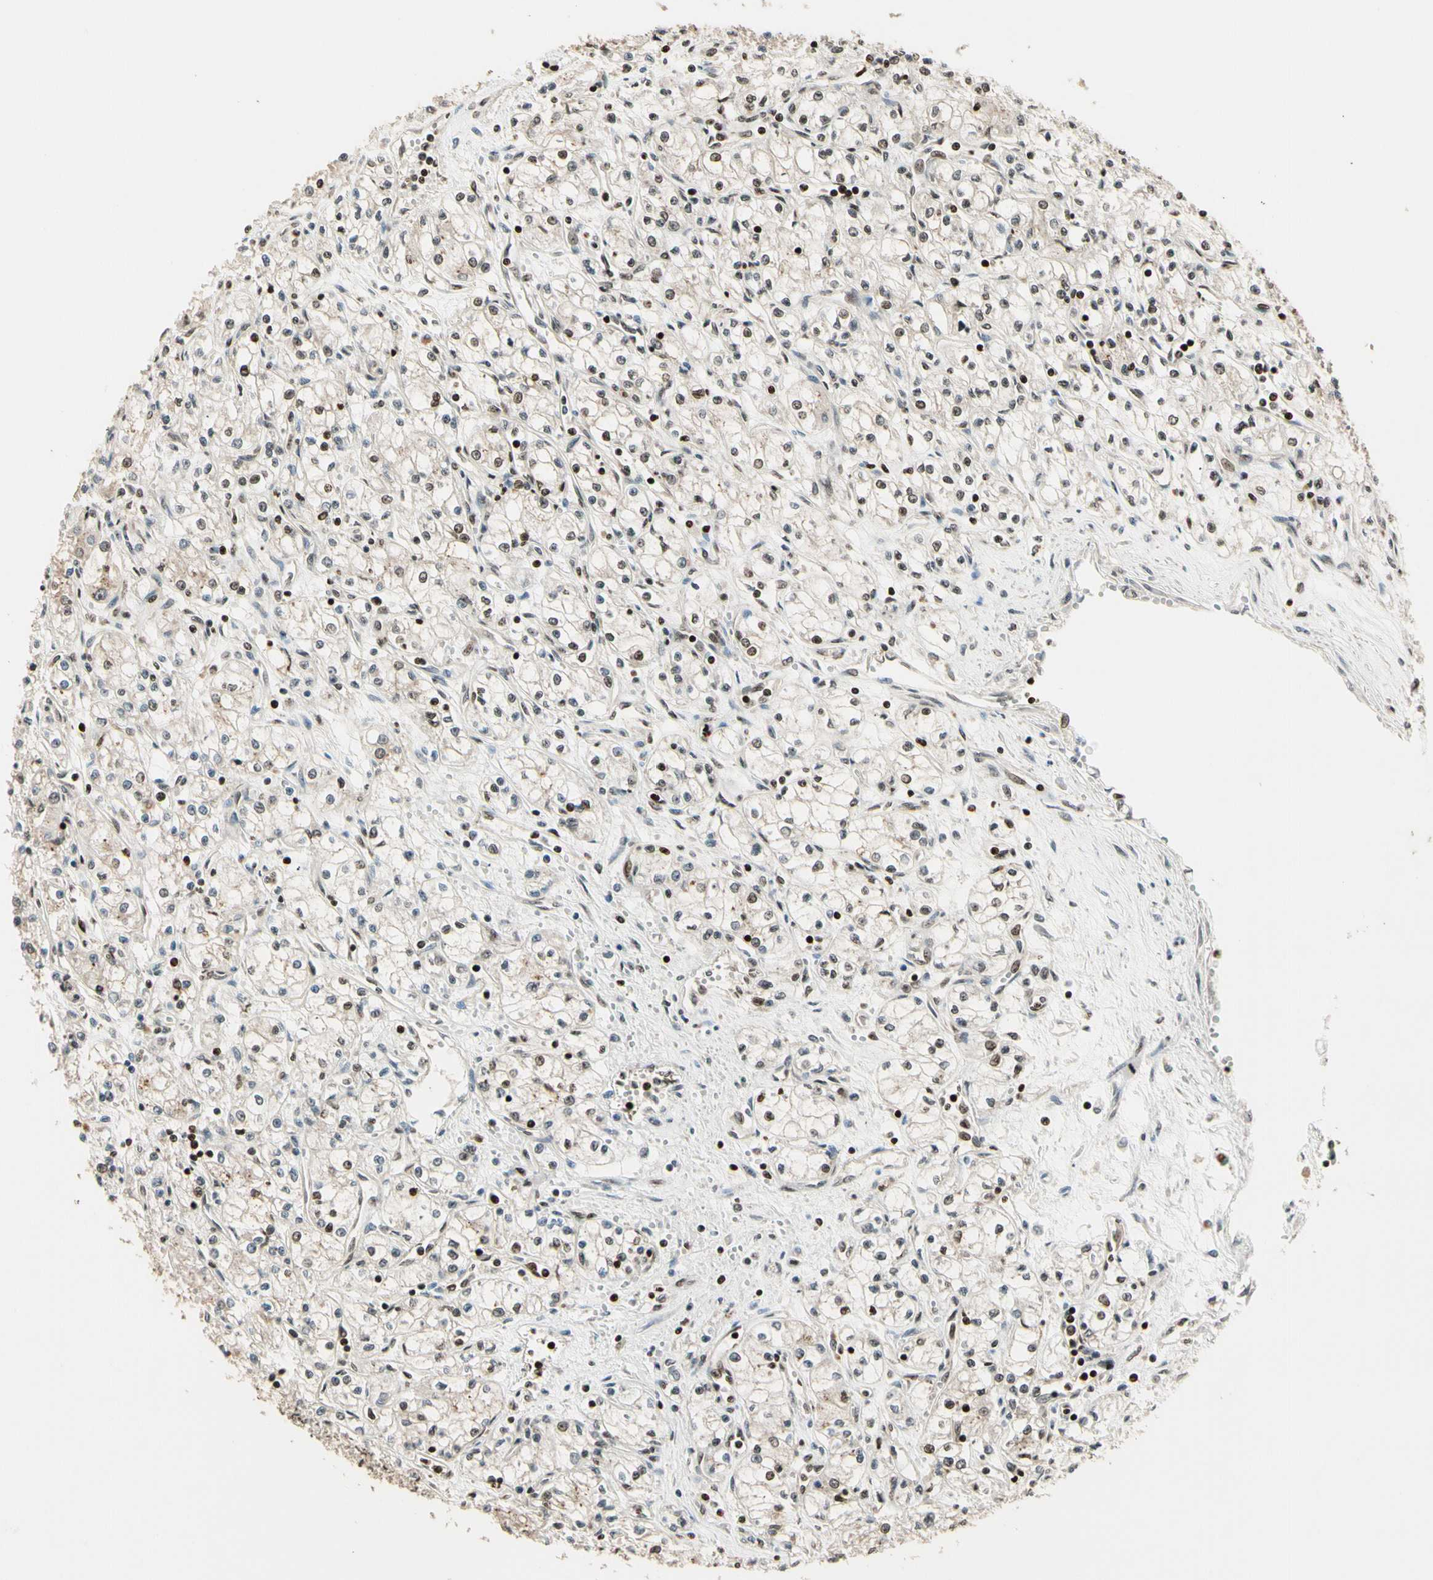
{"staining": {"intensity": "weak", "quantity": "25%-75%", "location": "nuclear"}, "tissue": "renal cancer", "cell_type": "Tumor cells", "image_type": "cancer", "snomed": [{"axis": "morphology", "description": "Normal tissue, NOS"}, {"axis": "morphology", "description": "Adenocarcinoma, NOS"}, {"axis": "topography", "description": "Kidney"}], "caption": "This is an image of immunohistochemistry staining of adenocarcinoma (renal), which shows weak positivity in the nuclear of tumor cells.", "gene": "TSHZ3", "patient": {"sex": "male", "age": 59}}